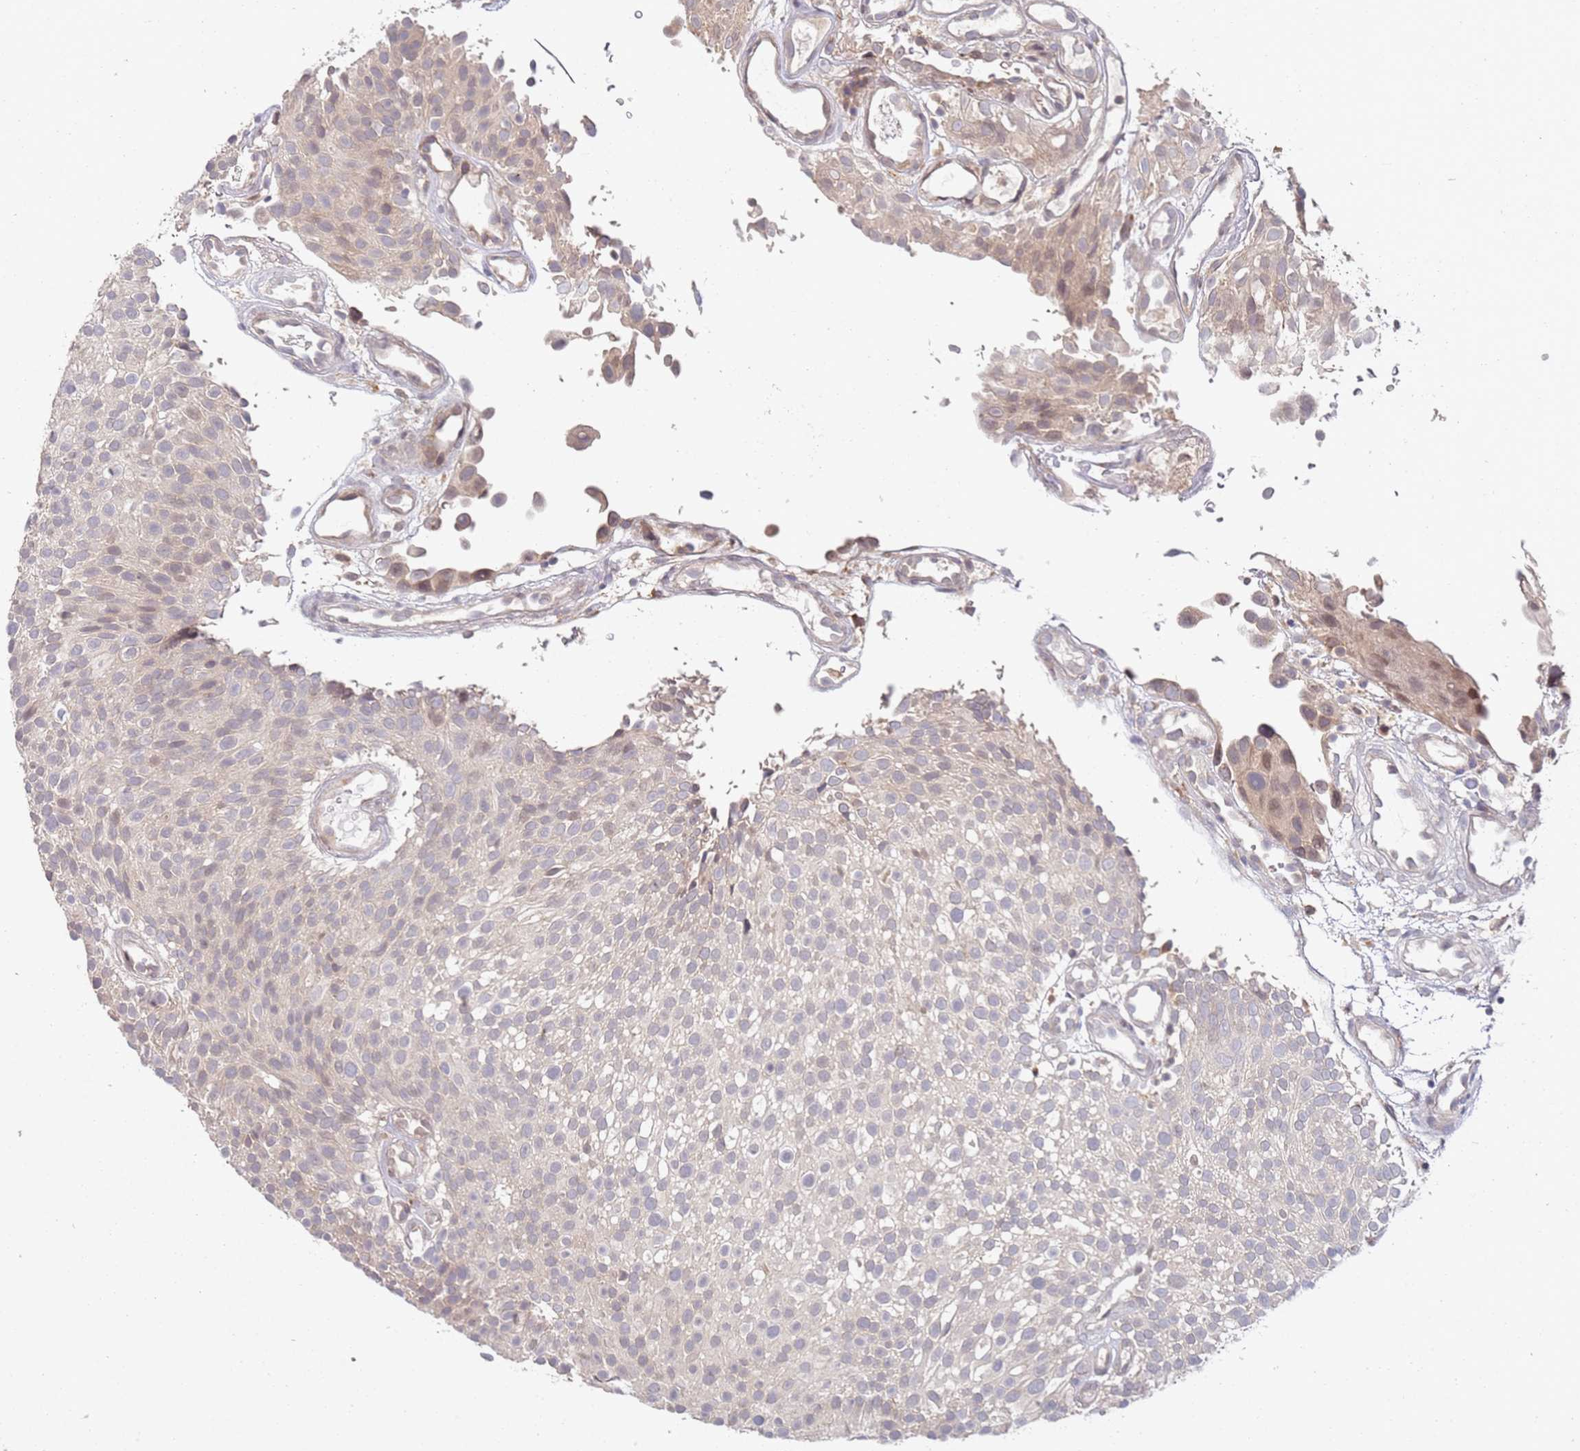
{"staining": {"intensity": "weak", "quantity": "<25%", "location": "cytoplasmic/membranous,nuclear"}, "tissue": "urothelial cancer", "cell_type": "Tumor cells", "image_type": "cancer", "snomed": [{"axis": "morphology", "description": "Urothelial carcinoma, Low grade"}, {"axis": "topography", "description": "Urinary bladder"}], "caption": "High magnification brightfield microscopy of urothelial carcinoma (low-grade) stained with DAB (3,3'-diaminobenzidine) (brown) and counterstained with hematoxylin (blue): tumor cells show no significant positivity. (Stains: DAB (3,3'-diaminobenzidine) immunohistochemistry (IHC) with hematoxylin counter stain, Microscopy: brightfield microscopy at high magnification).", "gene": "VRK2", "patient": {"sex": "male", "age": 78}}